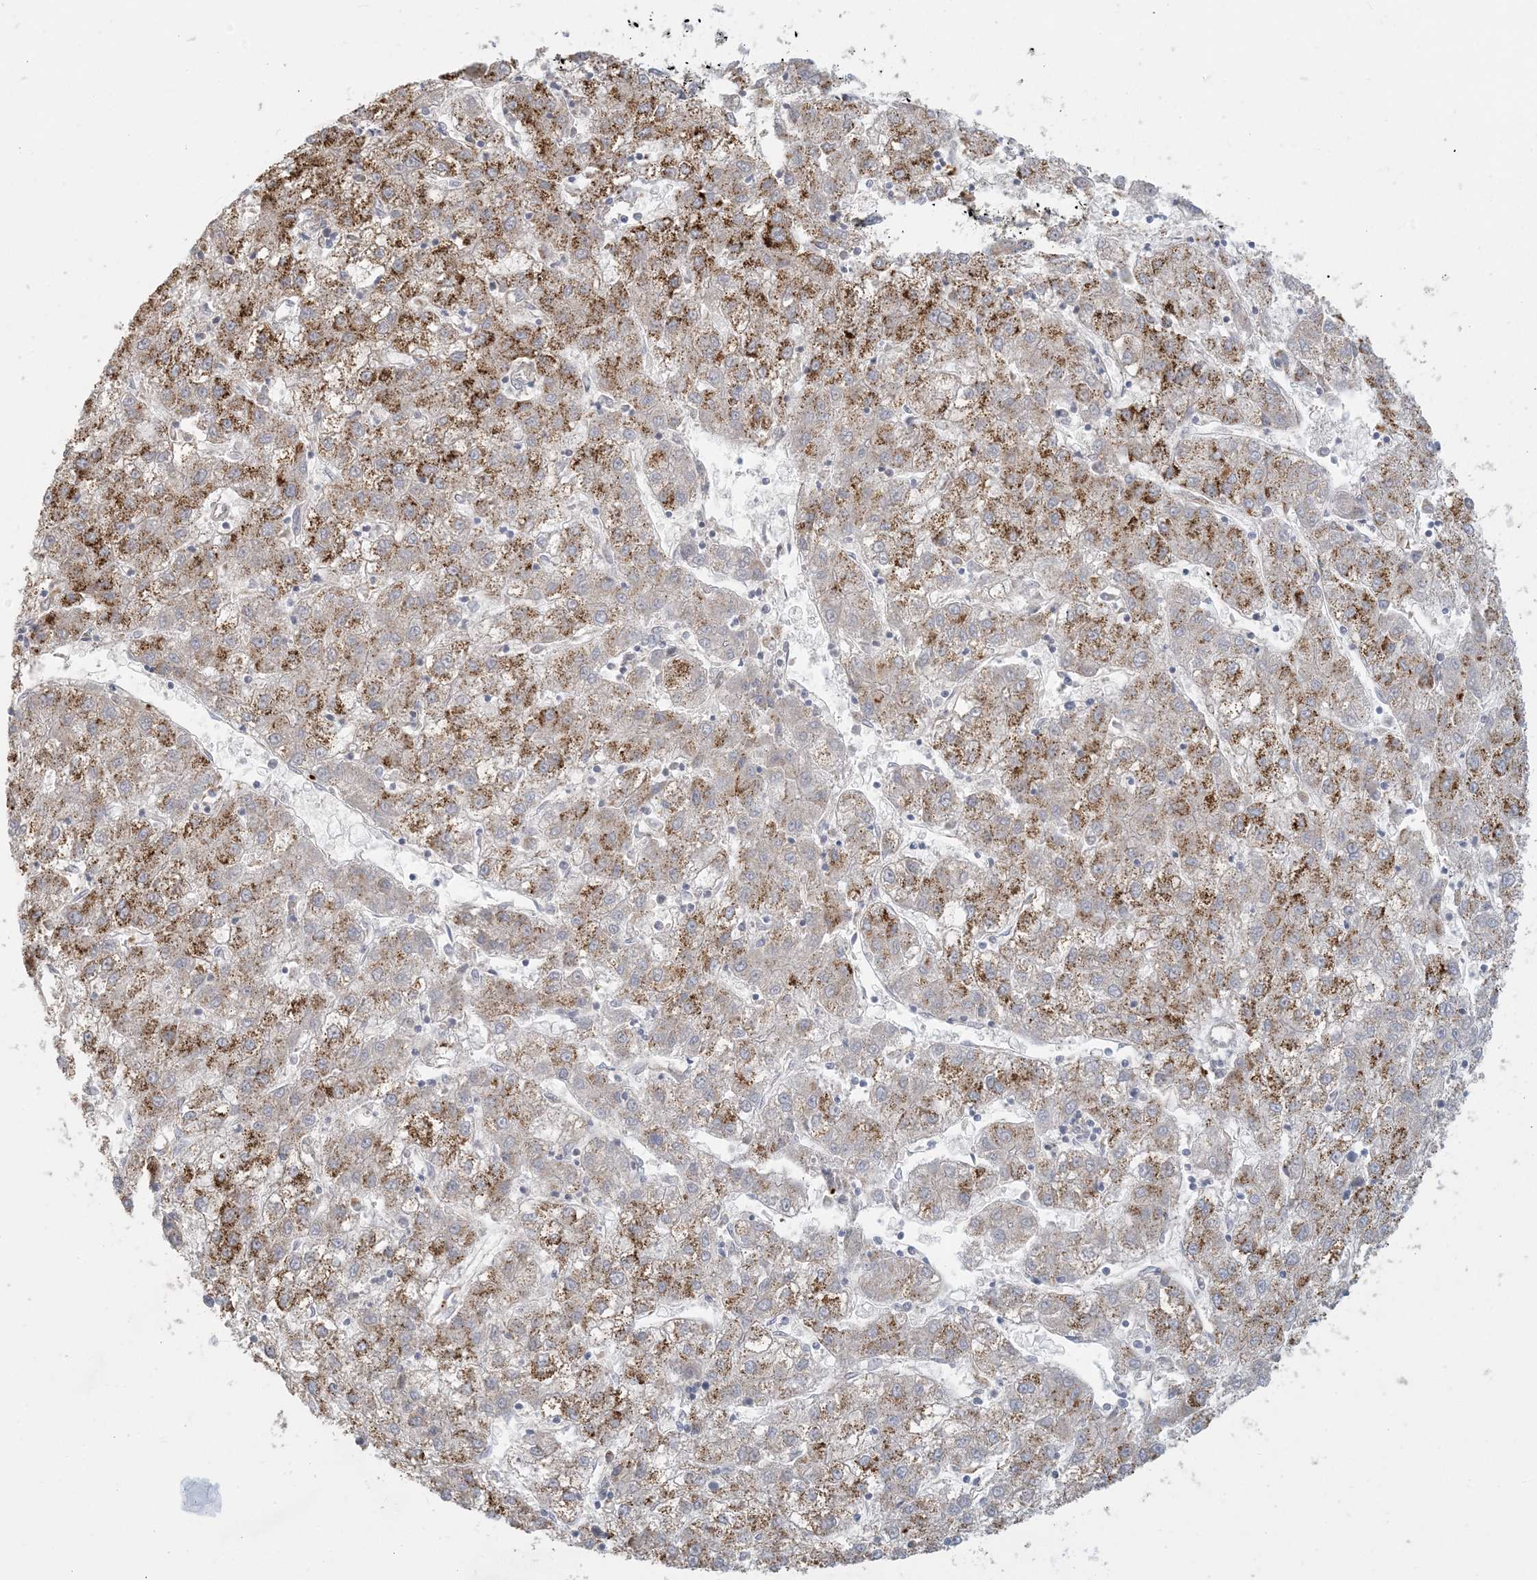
{"staining": {"intensity": "moderate", "quantity": "25%-75%", "location": "cytoplasmic/membranous"}, "tissue": "liver cancer", "cell_type": "Tumor cells", "image_type": "cancer", "snomed": [{"axis": "morphology", "description": "Carcinoma, Hepatocellular, NOS"}, {"axis": "topography", "description": "Liver"}], "caption": "Protein expression analysis of liver cancer exhibits moderate cytoplasmic/membranous positivity in about 25%-75% of tumor cells. The staining is performed using DAB (3,3'-diaminobenzidine) brown chromogen to label protein expression. The nuclei are counter-stained blue using hematoxylin.", "gene": "MCAT", "patient": {"sex": "male", "age": 72}}